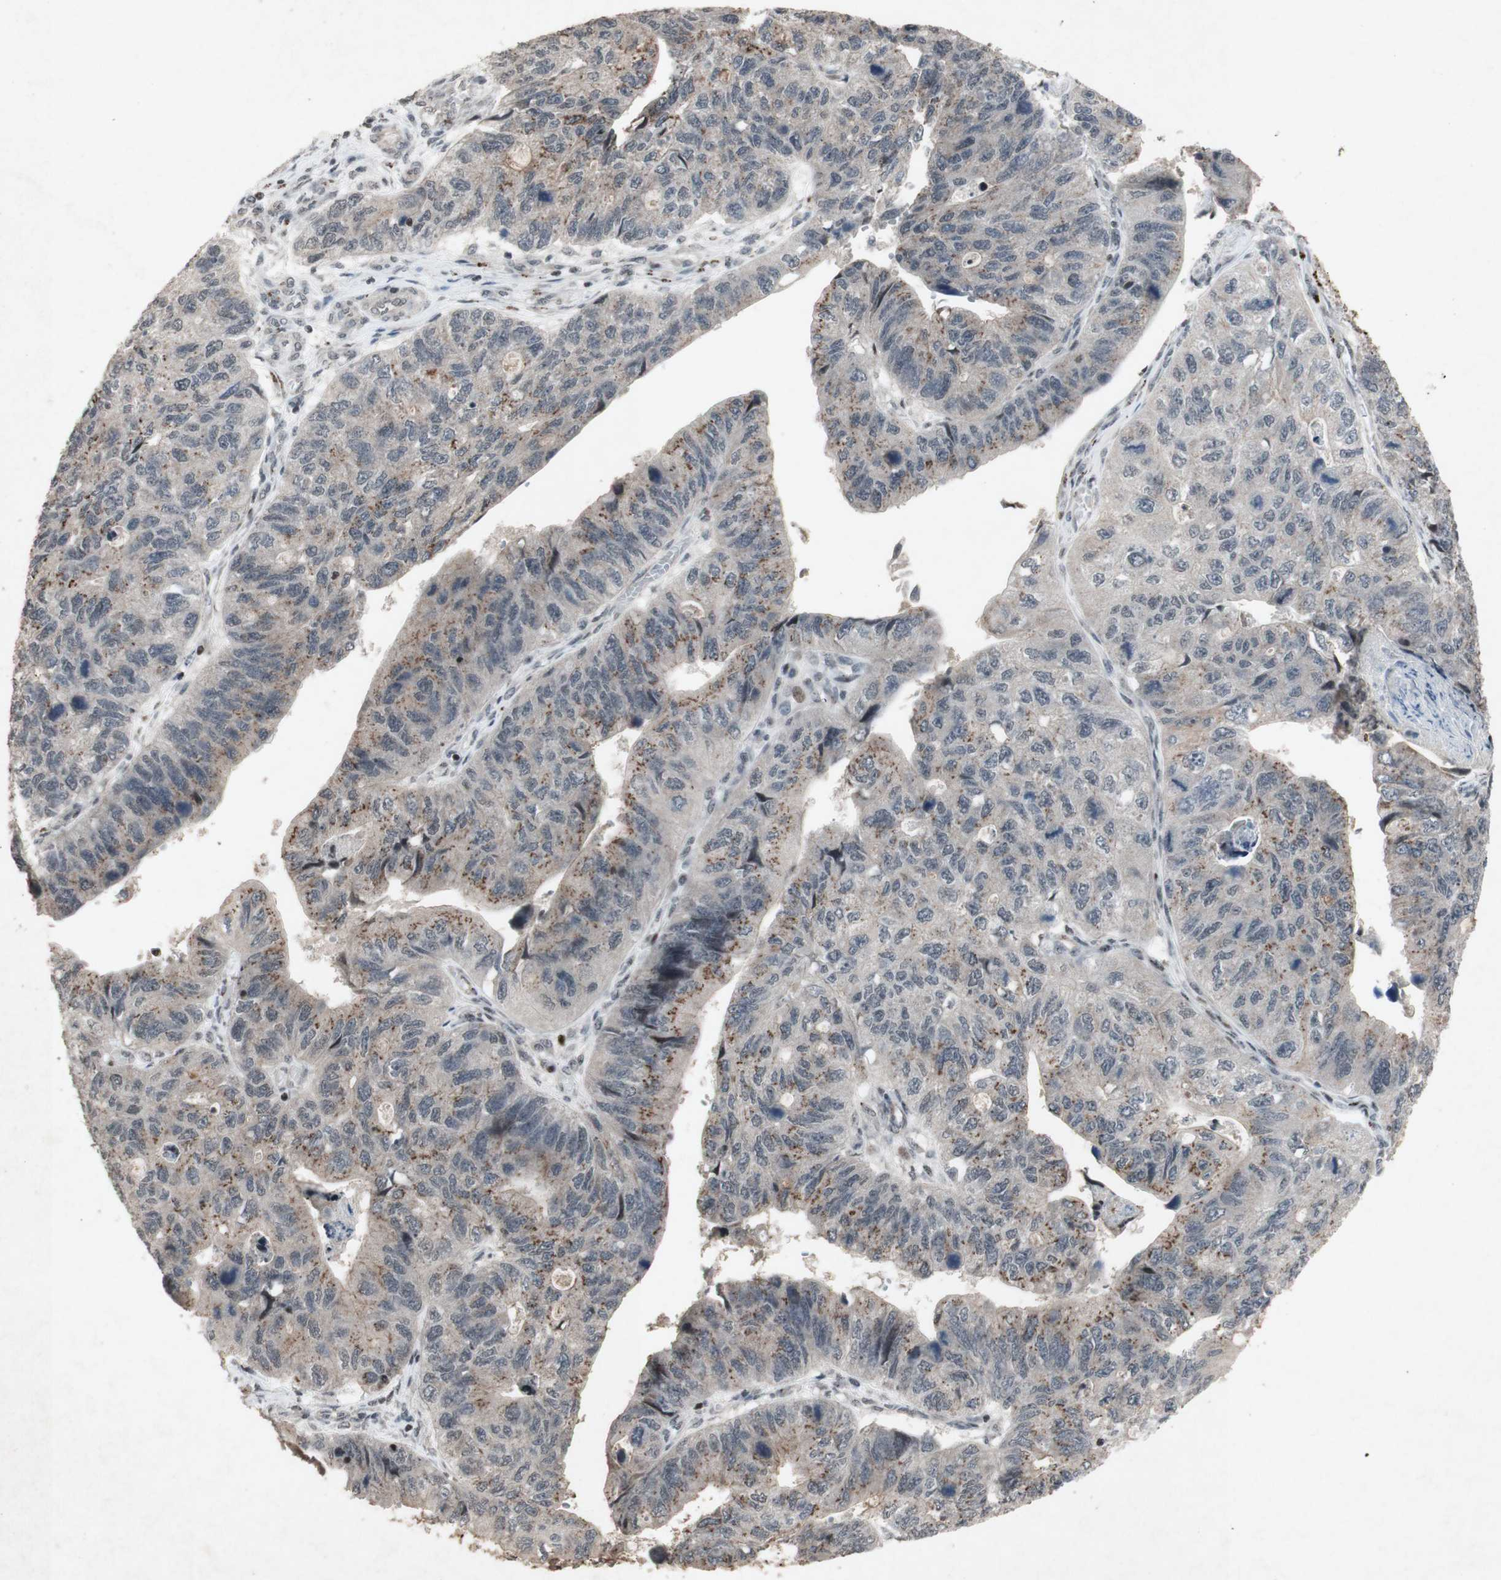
{"staining": {"intensity": "weak", "quantity": ">75%", "location": "cytoplasmic/membranous"}, "tissue": "stomach cancer", "cell_type": "Tumor cells", "image_type": "cancer", "snomed": [{"axis": "morphology", "description": "Adenocarcinoma, NOS"}, {"axis": "topography", "description": "Stomach"}], "caption": "Adenocarcinoma (stomach) was stained to show a protein in brown. There is low levels of weak cytoplasmic/membranous staining in approximately >75% of tumor cells.", "gene": "PLXNA1", "patient": {"sex": "male", "age": 59}}